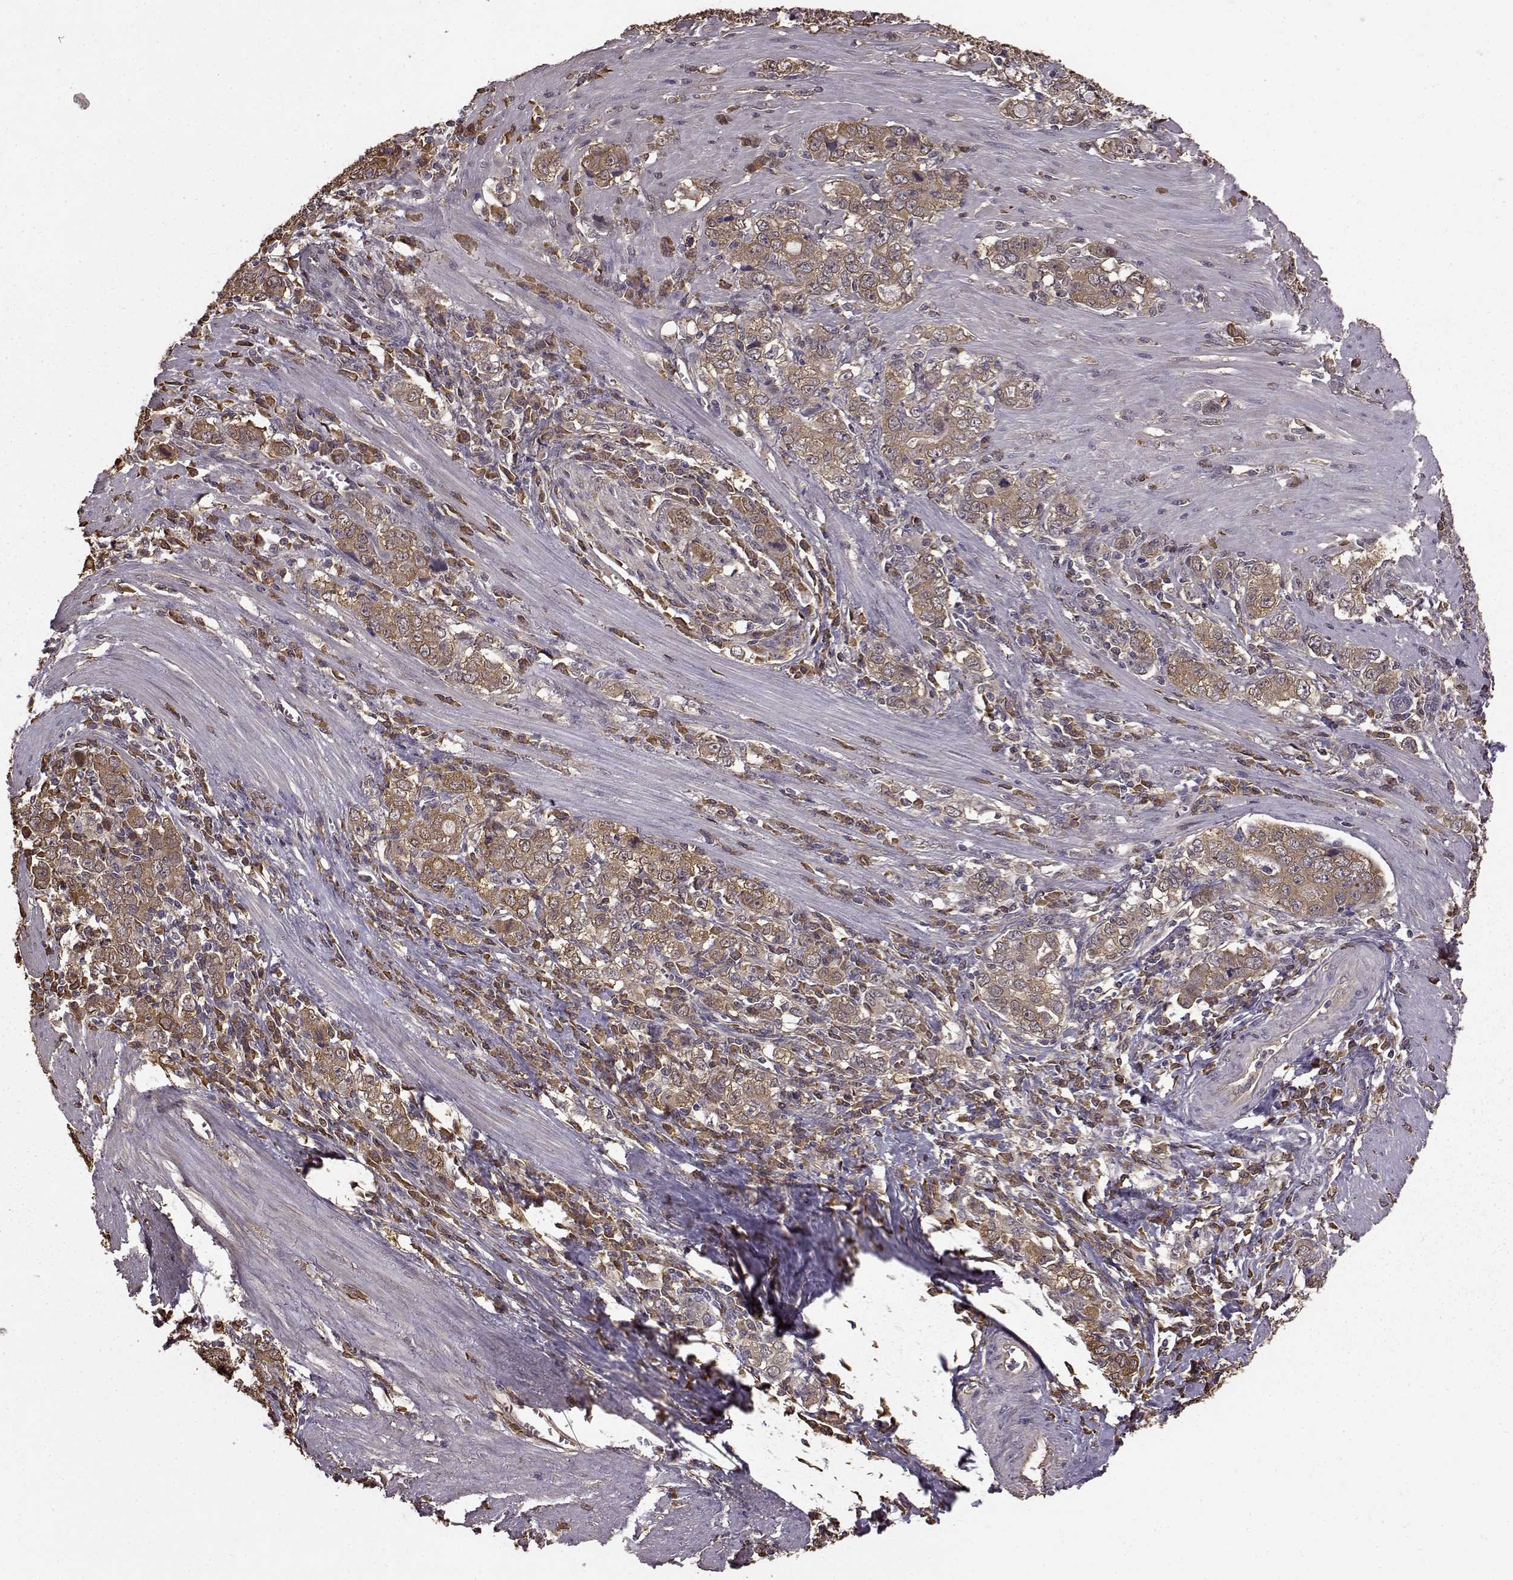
{"staining": {"intensity": "moderate", "quantity": "25%-75%", "location": "cytoplasmic/membranous"}, "tissue": "stomach cancer", "cell_type": "Tumor cells", "image_type": "cancer", "snomed": [{"axis": "morphology", "description": "Adenocarcinoma, NOS"}, {"axis": "topography", "description": "Stomach, lower"}], "caption": "There is medium levels of moderate cytoplasmic/membranous expression in tumor cells of adenocarcinoma (stomach), as demonstrated by immunohistochemical staining (brown color).", "gene": "NME1-NME2", "patient": {"sex": "female", "age": 72}}